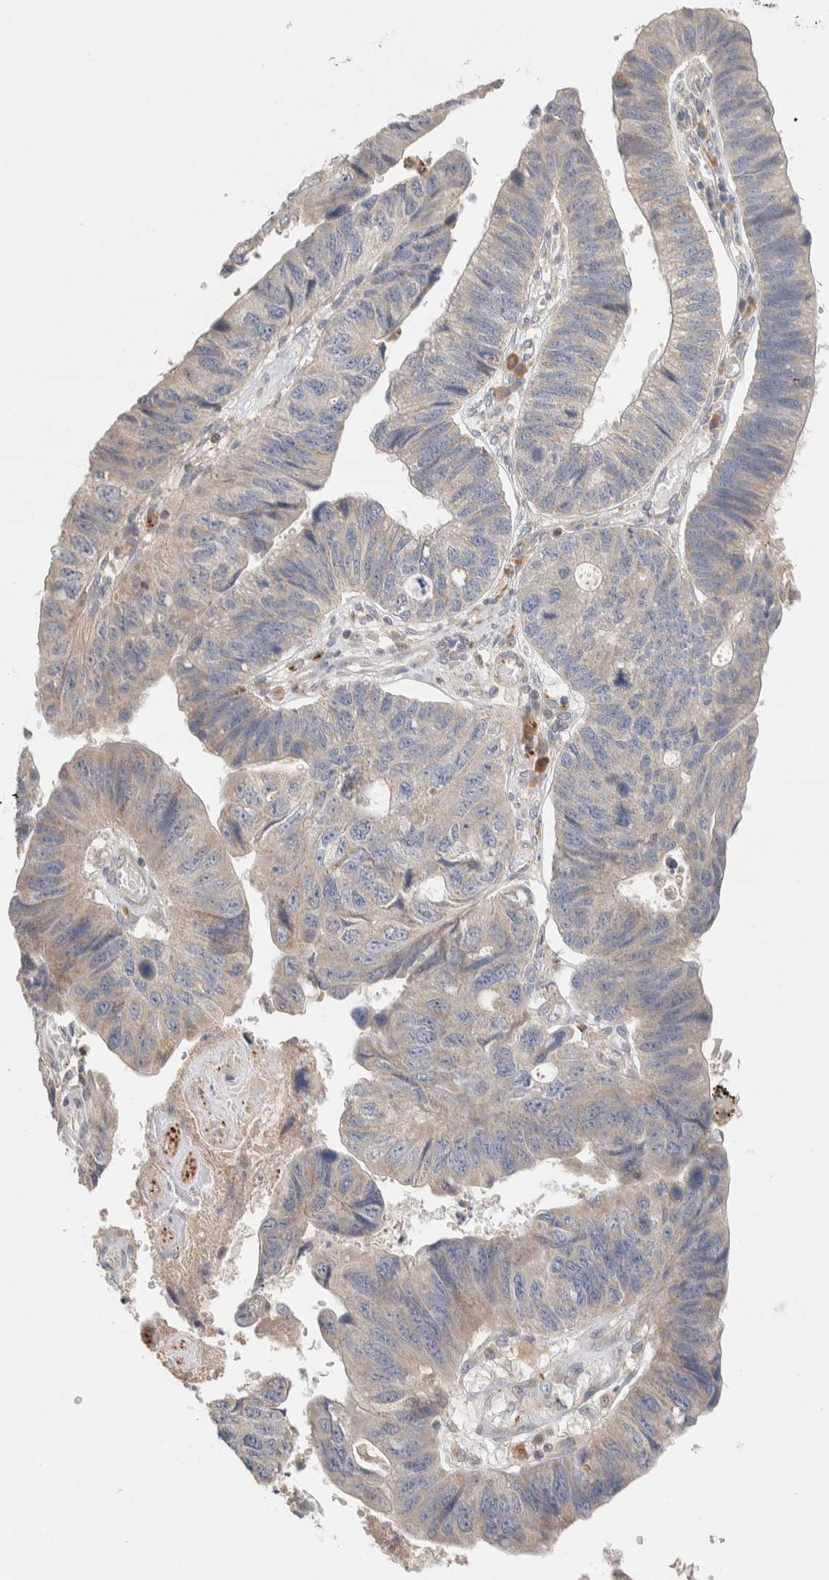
{"staining": {"intensity": "weak", "quantity": "25%-75%", "location": "cytoplasmic/membranous"}, "tissue": "stomach cancer", "cell_type": "Tumor cells", "image_type": "cancer", "snomed": [{"axis": "morphology", "description": "Adenocarcinoma, NOS"}, {"axis": "topography", "description": "Stomach"}], "caption": "High-power microscopy captured an IHC histopathology image of stomach adenocarcinoma, revealing weak cytoplasmic/membranous staining in approximately 25%-75% of tumor cells. Nuclei are stained in blue.", "gene": "KIF9", "patient": {"sex": "male", "age": 59}}